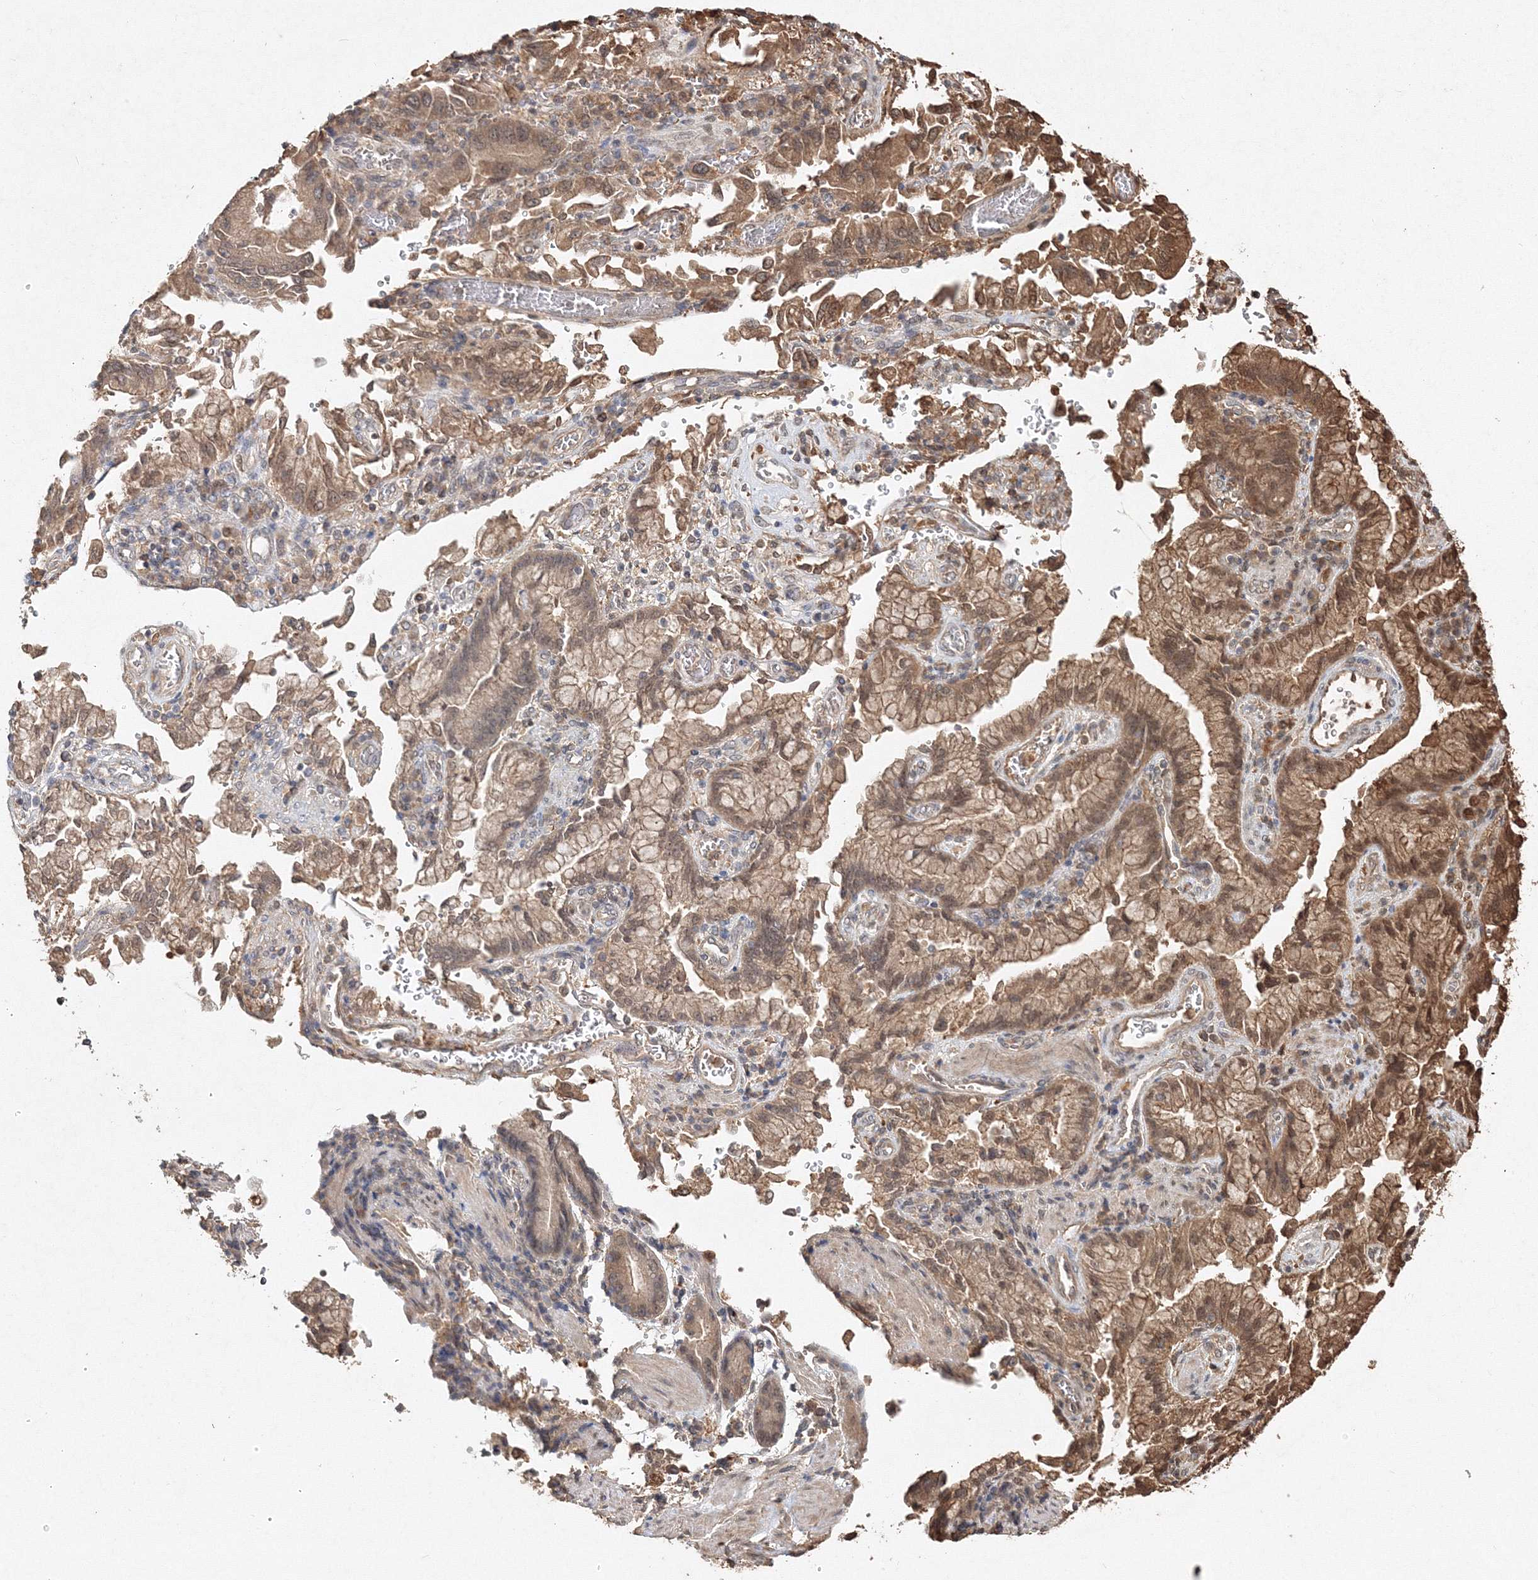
{"staining": {"intensity": "moderate", "quantity": ">75%", "location": "cytoplasmic/membranous,nuclear"}, "tissue": "stomach cancer", "cell_type": "Tumor cells", "image_type": "cancer", "snomed": [{"axis": "morphology", "description": "Adenocarcinoma, NOS"}, {"axis": "topography", "description": "Stomach"}], "caption": "Human stomach cancer stained for a protein (brown) reveals moderate cytoplasmic/membranous and nuclear positive expression in about >75% of tumor cells.", "gene": "S100A11", "patient": {"sex": "male", "age": 62}}